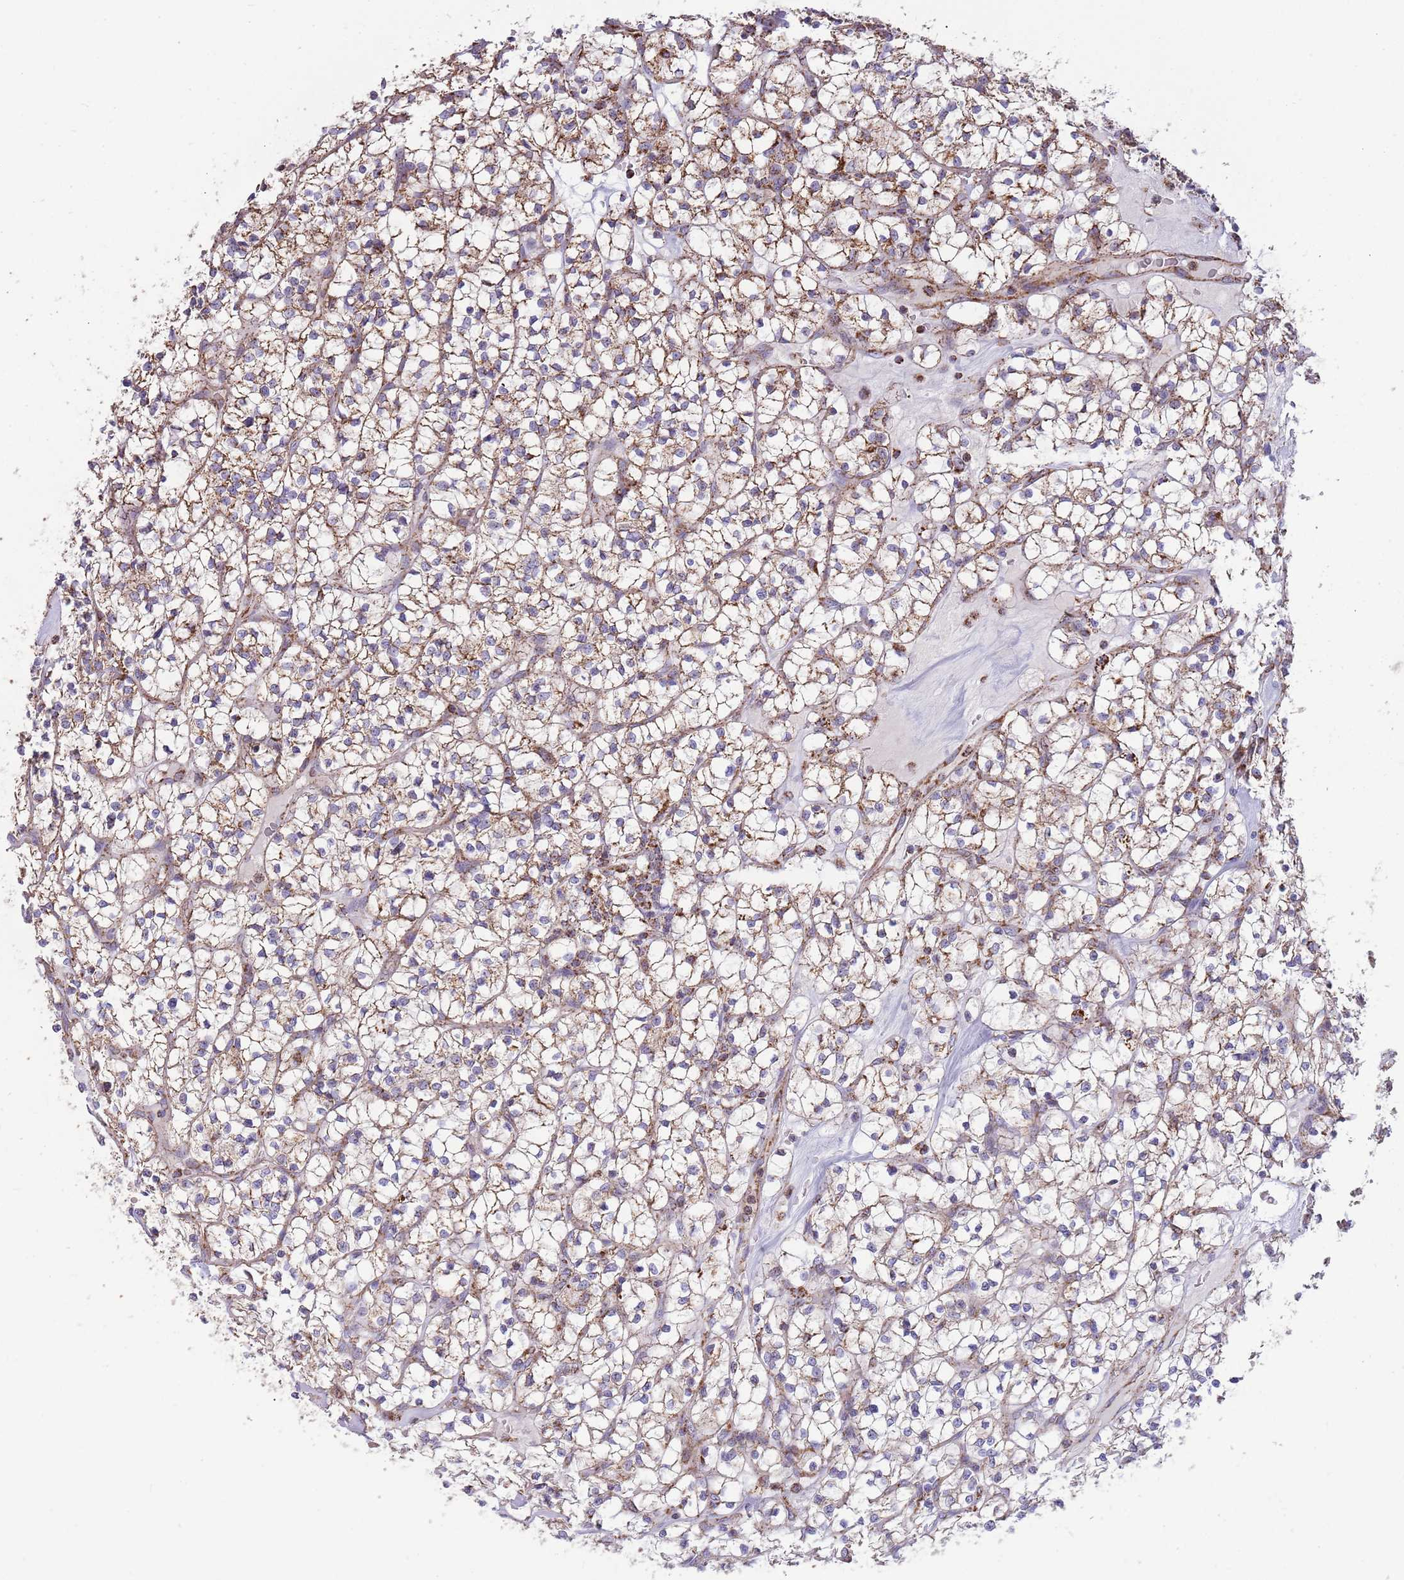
{"staining": {"intensity": "moderate", "quantity": ">75%", "location": "cytoplasmic/membranous"}, "tissue": "renal cancer", "cell_type": "Tumor cells", "image_type": "cancer", "snomed": [{"axis": "morphology", "description": "Adenocarcinoma, NOS"}, {"axis": "topography", "description": "Kidney"}], "caption": "Adenocarcinoma (renal) stained with a brown dye exhibits moderate cytoplasmic/membranous positive positivity in approximately >75% of tumor cells.", "gene": "VPS16", "patient": {"sex": "female", "age": 64}}